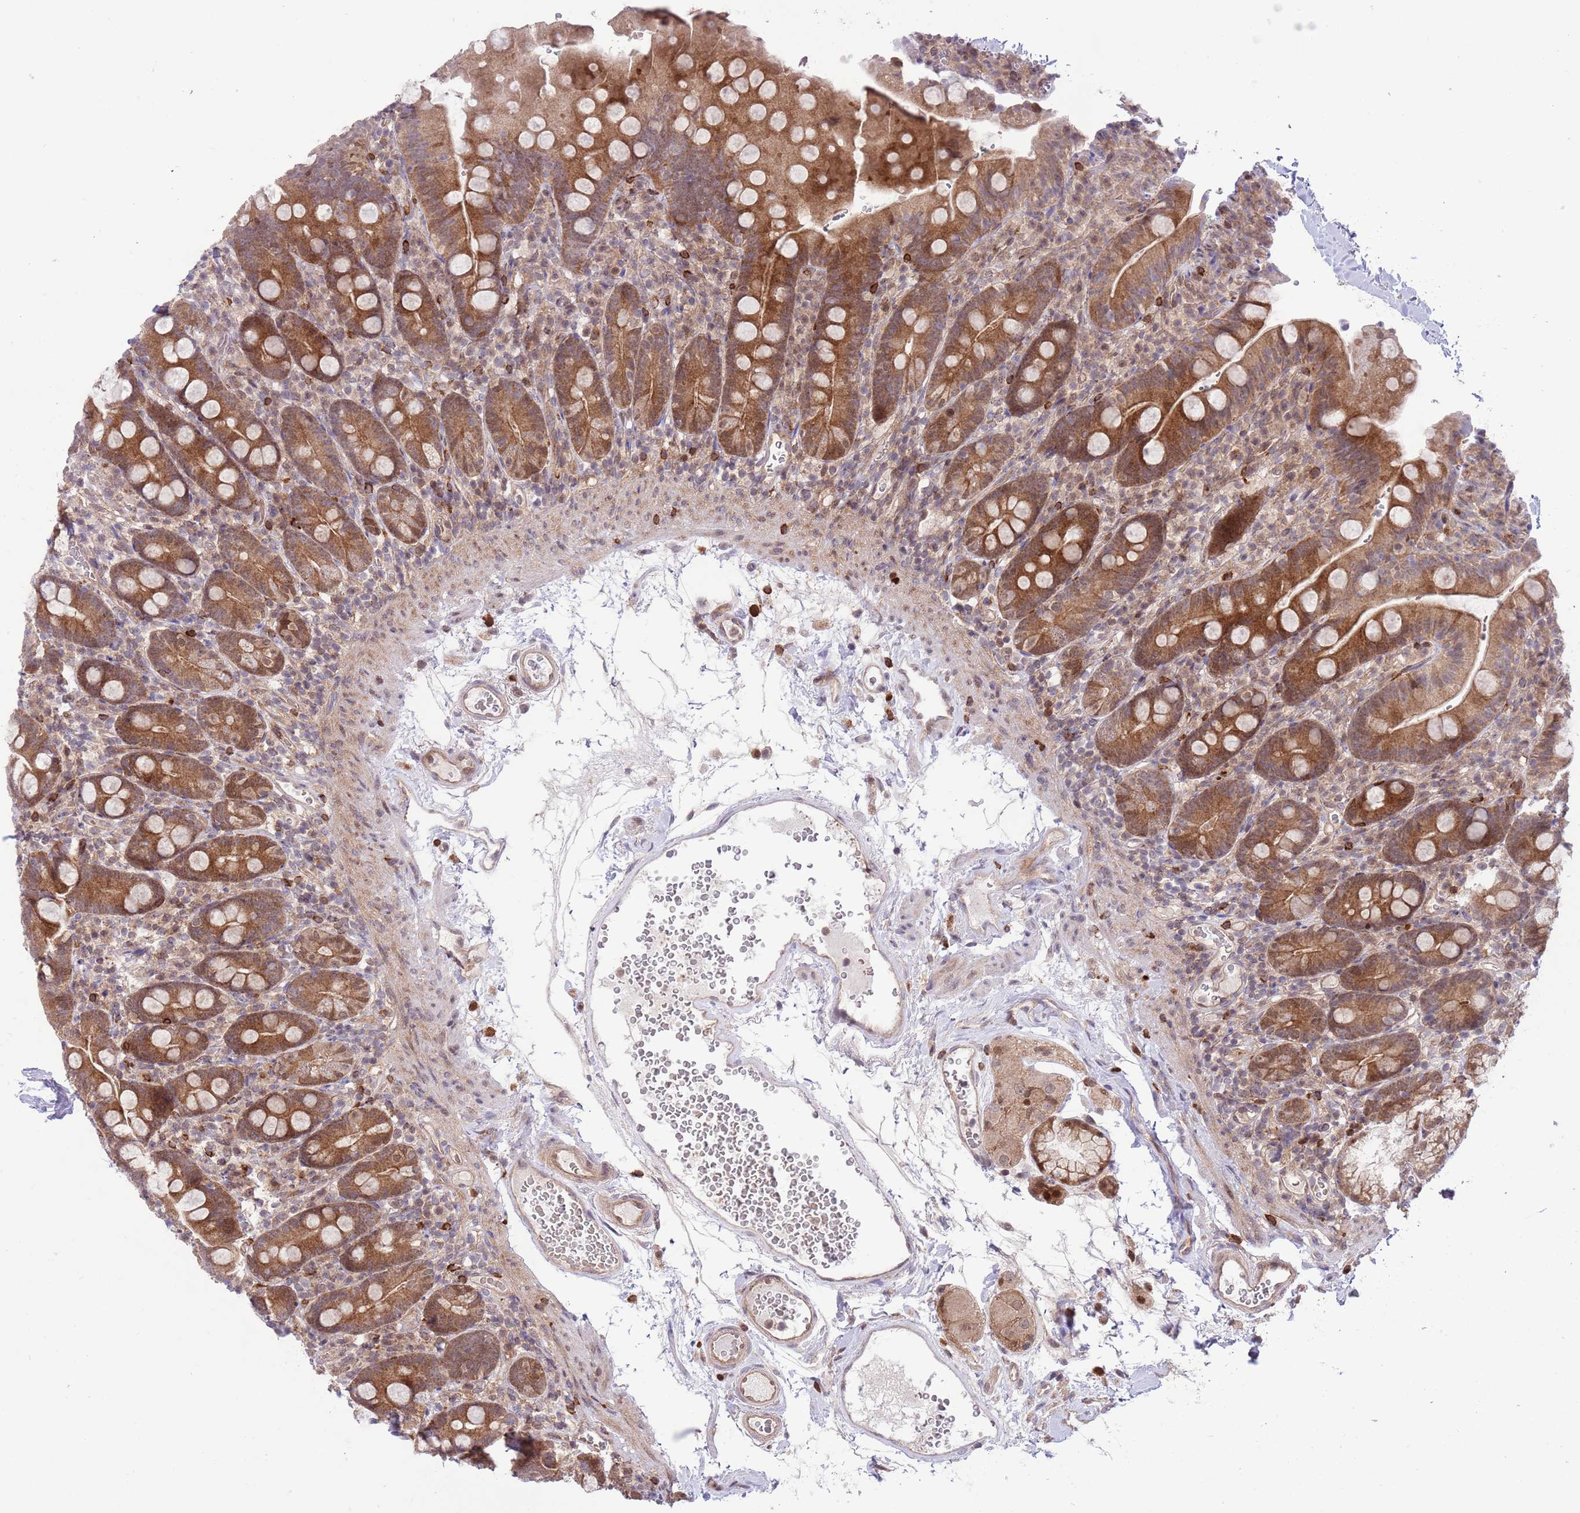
{"staining": {"intensity": "moderate", "quantity": ">75%", "location": "cytoplasmic/membranous"}, "tissue": "duodenum", "cell_type": "Glandular cells", "image_type": "normal", "snomed": [{"axis": "morphology", "description": "Normal tissue, NOS"}, {"axis": "topography", "description": "Duodenum"}], "caption": "Immunohistochemical staining of benign human duodenum shows moderate cytoplasmic/membranous protein expression in about >75% of glandular cells.", "gene": "HDHD2", "patient": {"sex": "female", "age": 67}}